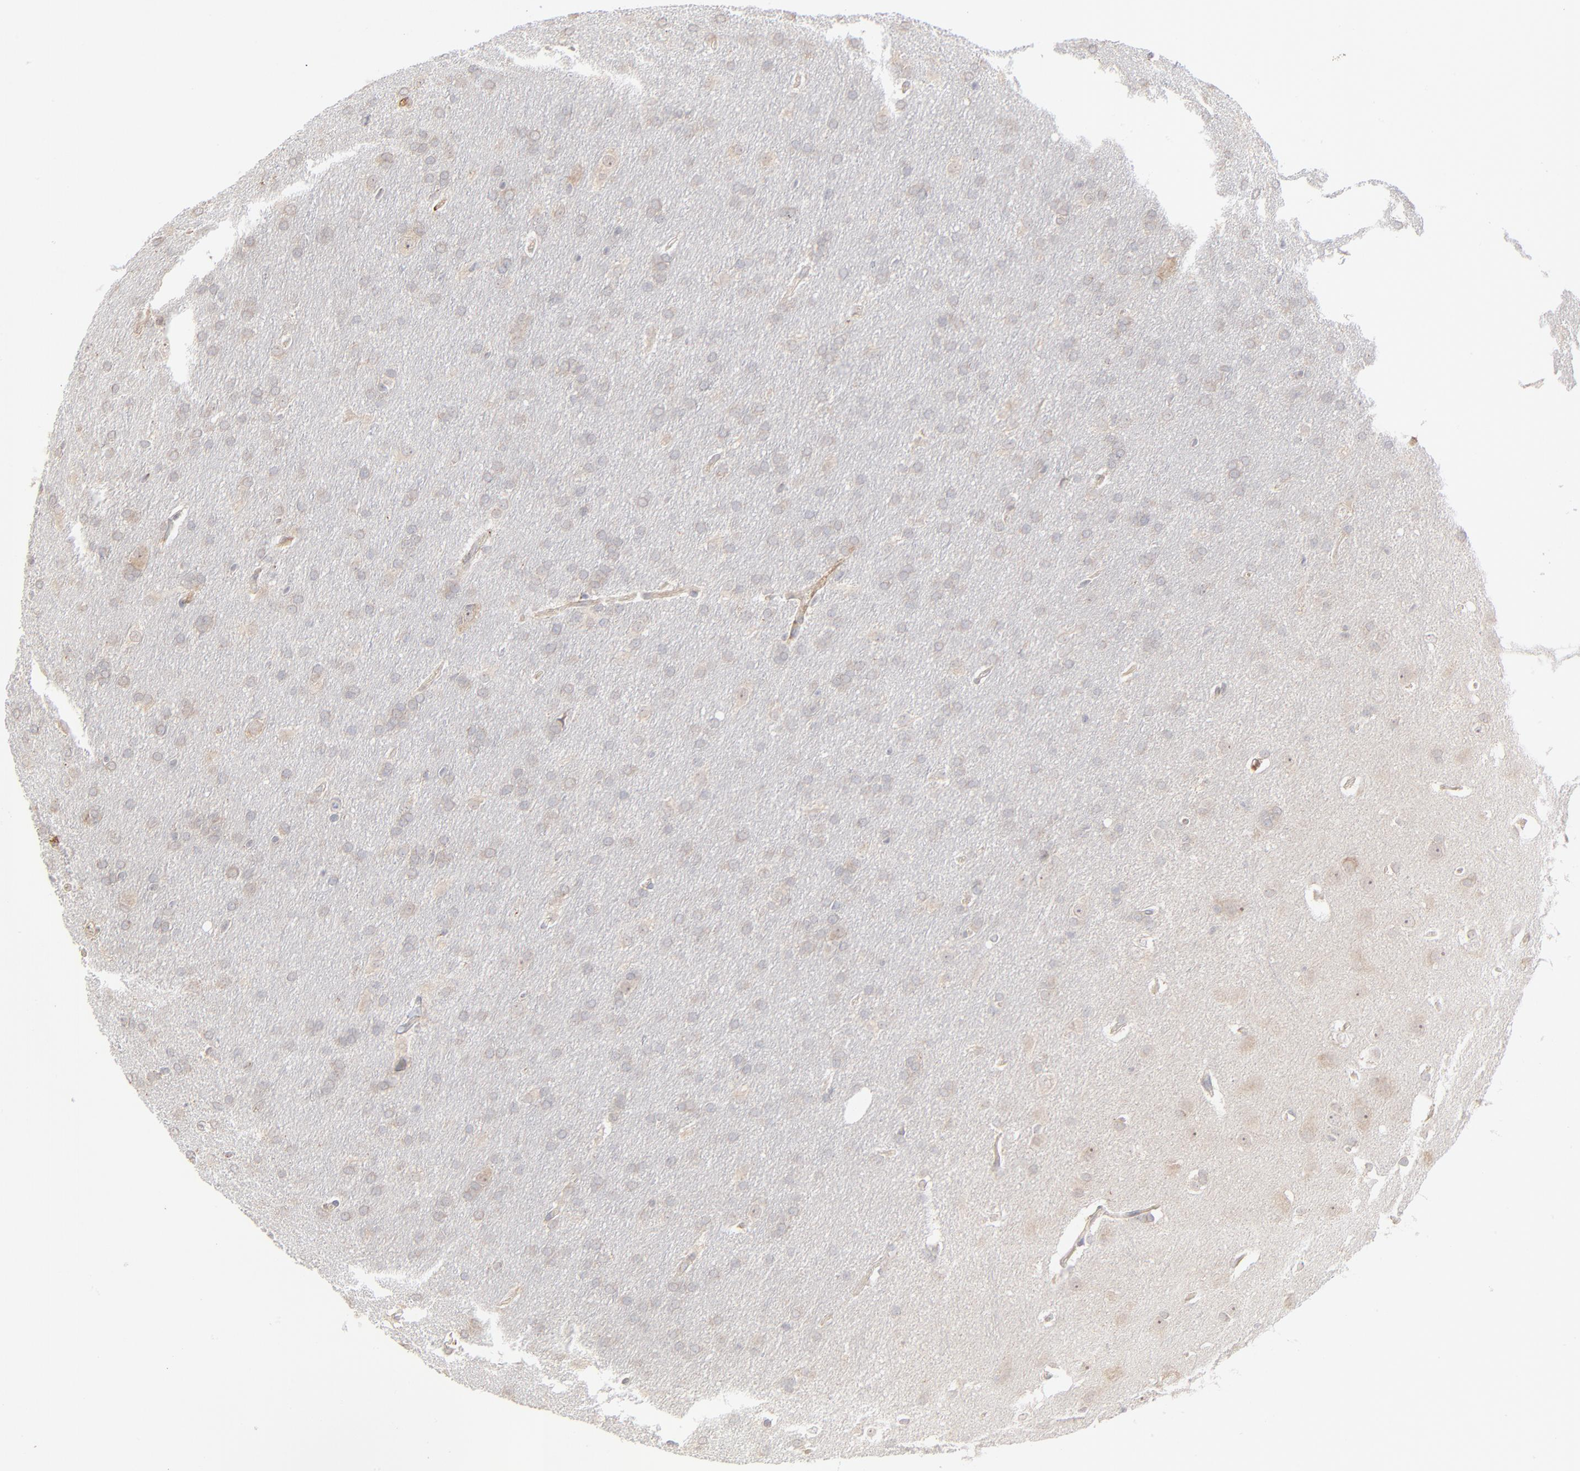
{"staining": {"intensity": "weak", "quantity": "25%-75%", "location": "cytoplasmic/membranous"}, "tissue": "glioma", "cell_type": "Tumor cells", "image_type": "cancer", "snomed": [{"axis": "morphology", "description": "Glioma, malignant, Low grade"}, {"axis": "topography", "description": "Brain"}], "caption": "Protein staining demonstrates weak cytoplasmic/membranous positivity in about 25%-75% of tumor cells in glioma.", "gene": "POMT2", "patient": {"sex": "female", "age": 32}}